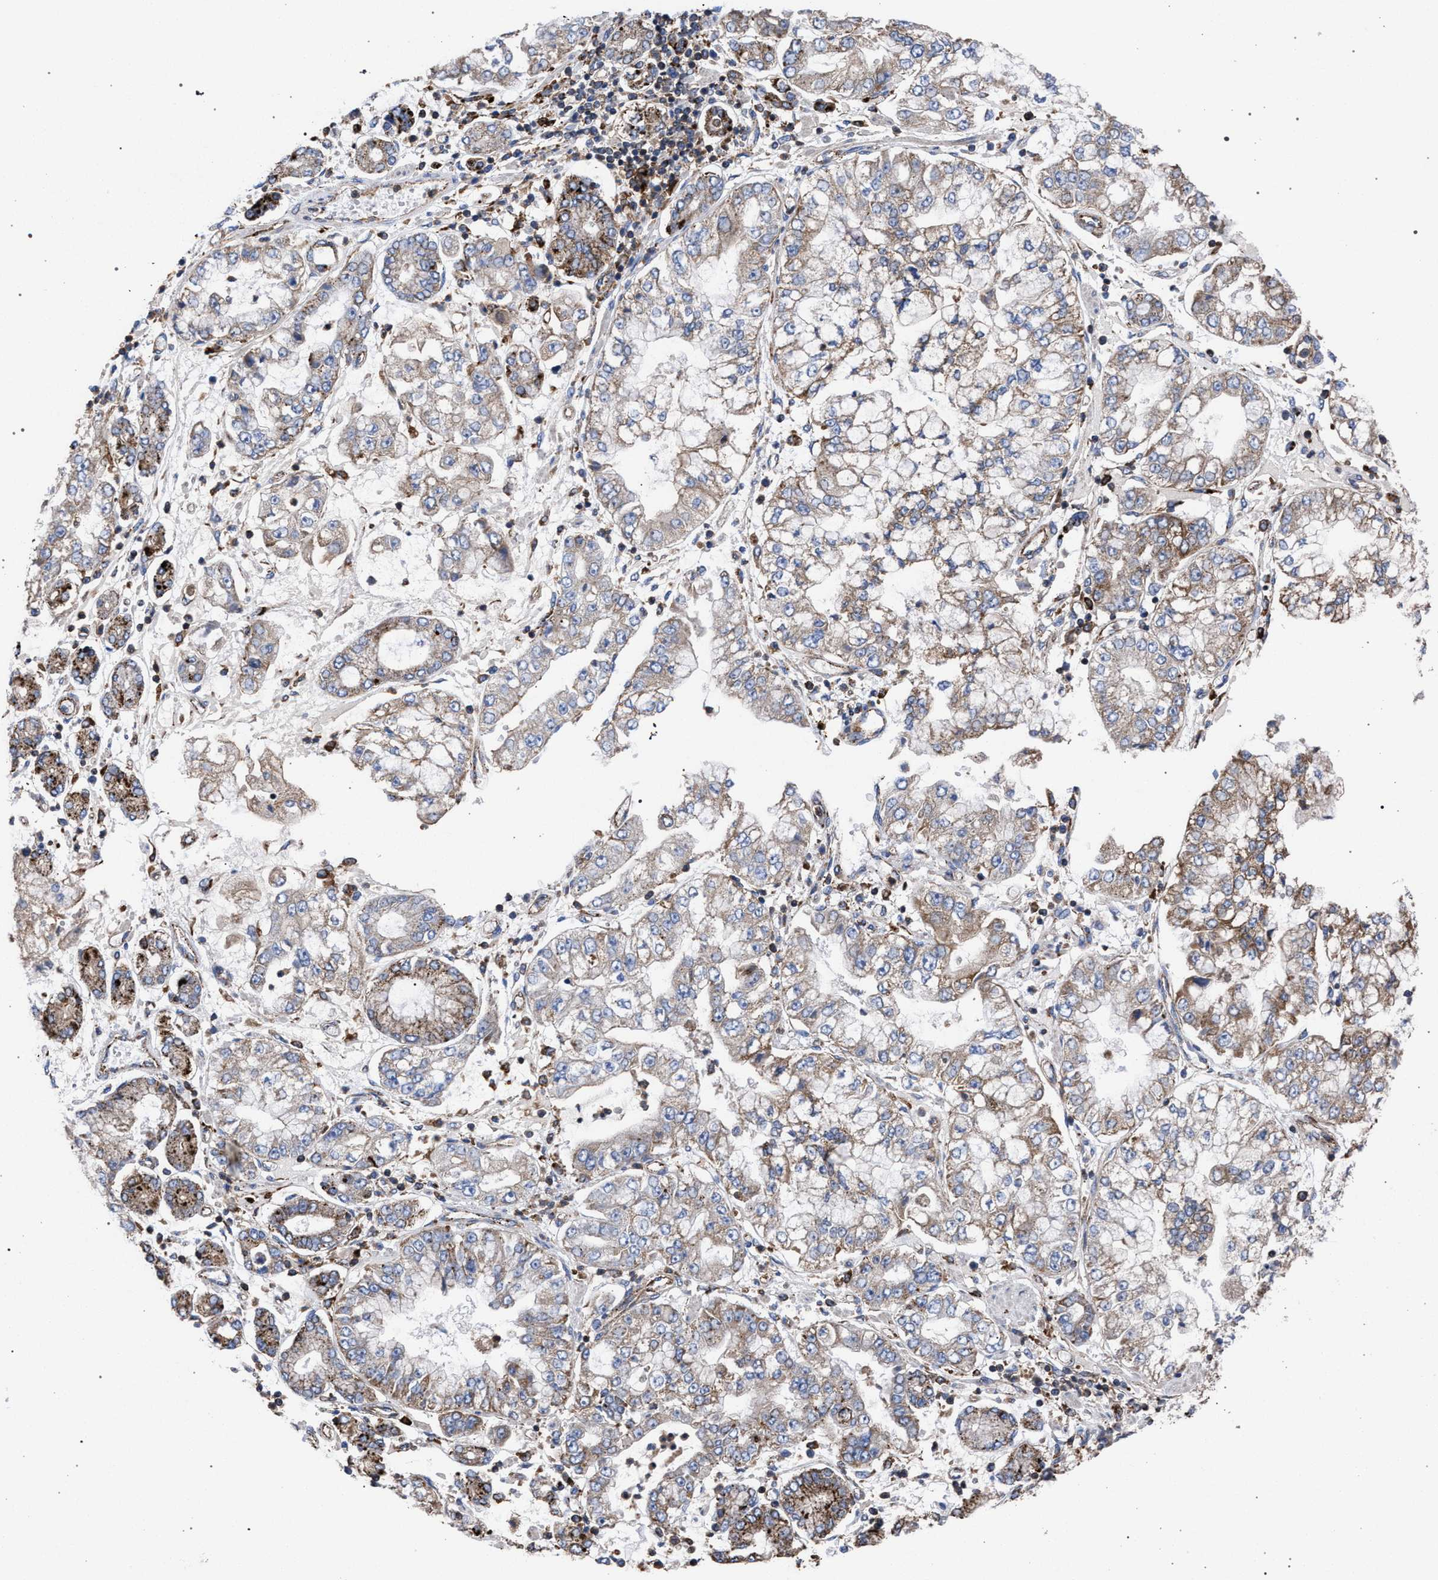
{"staining": {"intensity": "moderate", "quantity": ">75%", "location": "cytoplasmic/membranous"}, "tissue": "stomach cancer", "cell_type": "Tumor cells", "image_type": "cancer", "snomed": [{"axis": "morphology", "description": "Adenocarcinoma, NOS"}, {"axis": "topography", "description": "Stomach"}], "caption": "An immunohistochemistry photomicrograph of neoplastic tissue is shown. Protein staining in brown shows moderate cytoplasmic/membranous positivity in stomach cancer within tumor cells. The protein of interest is stained brown, and the nuclei are stained in blue (DAB IHC with brightfield microscopy, high magnification).", "gene": "PPT1", "patient": {"sex": "male", "age": 76}}